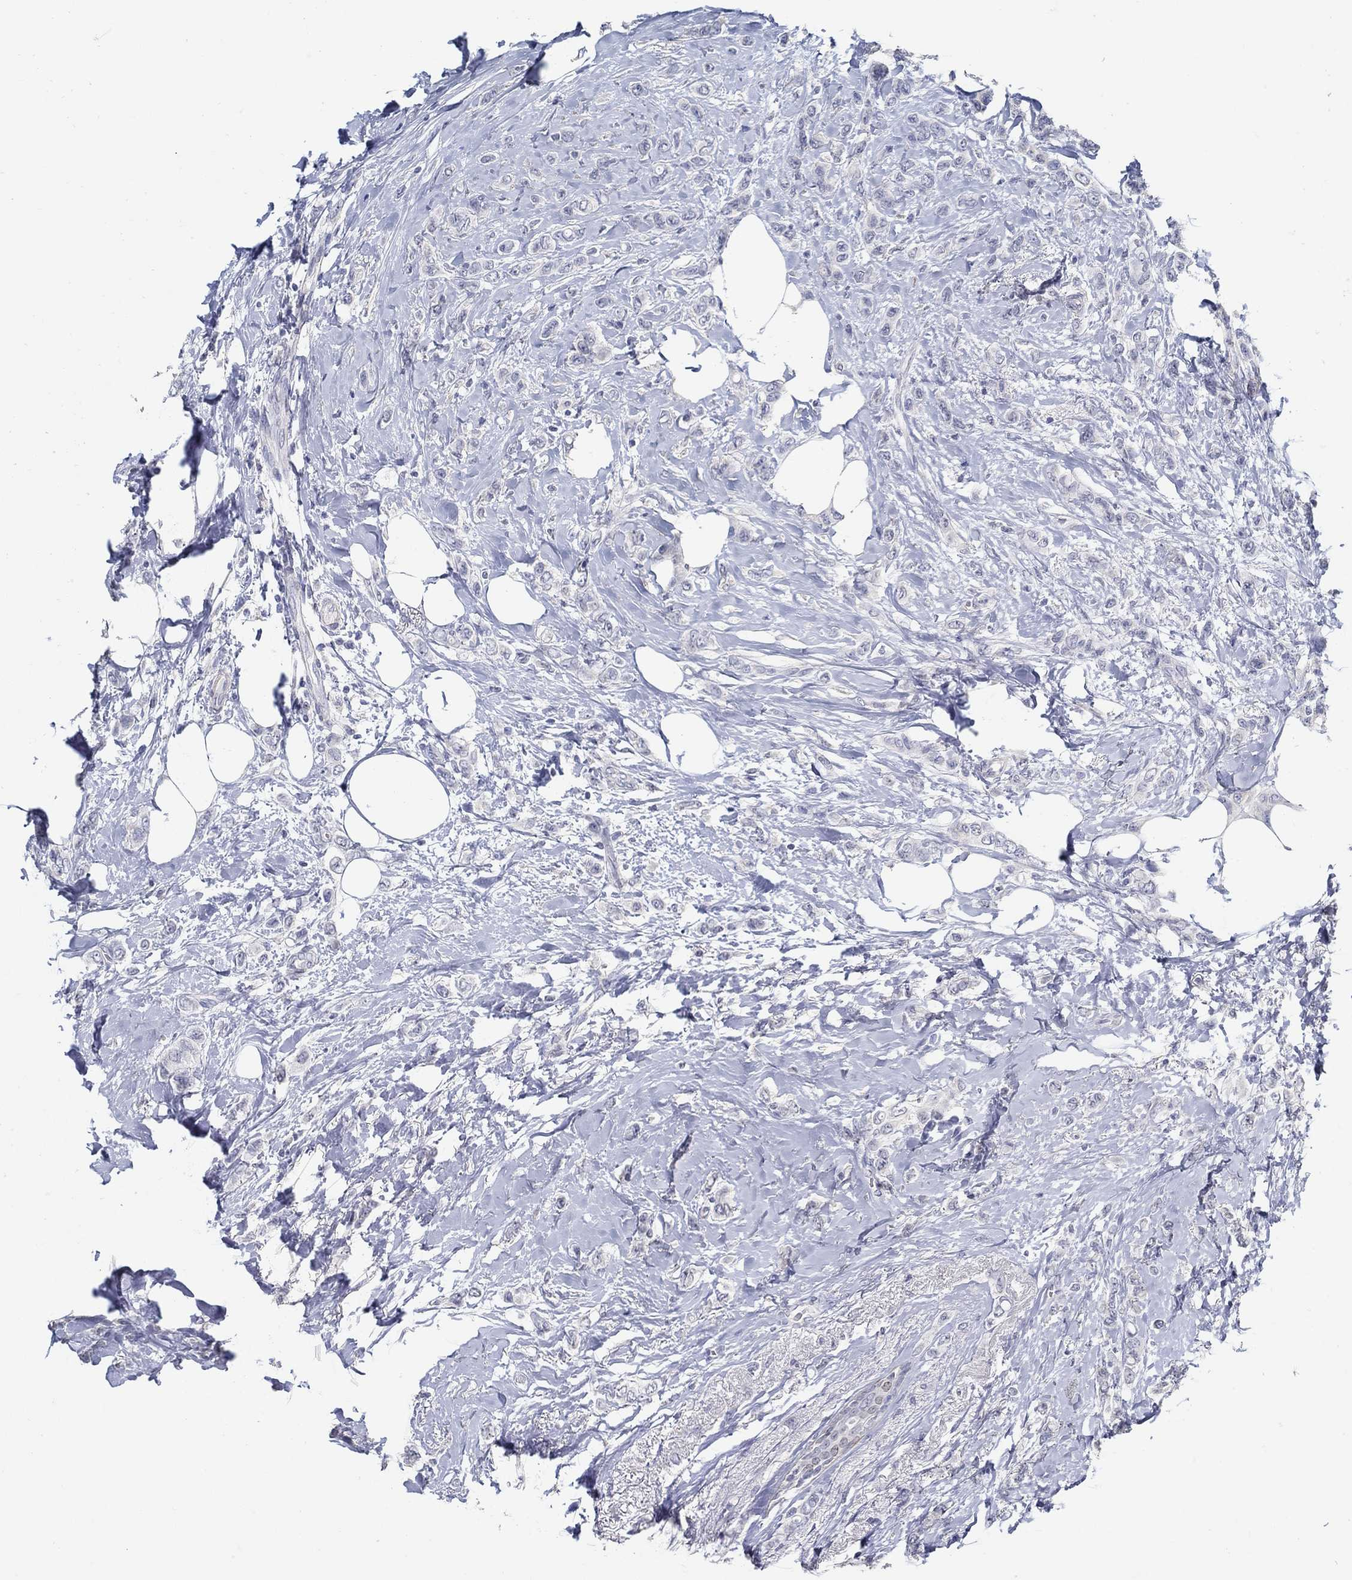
{"staining": {"intensity": "negative", "quantity": "none", "location": "none"}, "tissue": "breast cancer", "cell_type": "Tumor cells", "image_type": "cancer", "snomed": [{"axis": "morphology", "description": "Lobular carcinoma"}, {"axis": "topography", "description": "Breast"}], "caption": "Immunohistochemical staining of human breast cancer reveals no significant staining in tumor cells. Nuclei are stained in blue.", "gene": "USP29", "patient": {"sex": "female", "age": 66}}